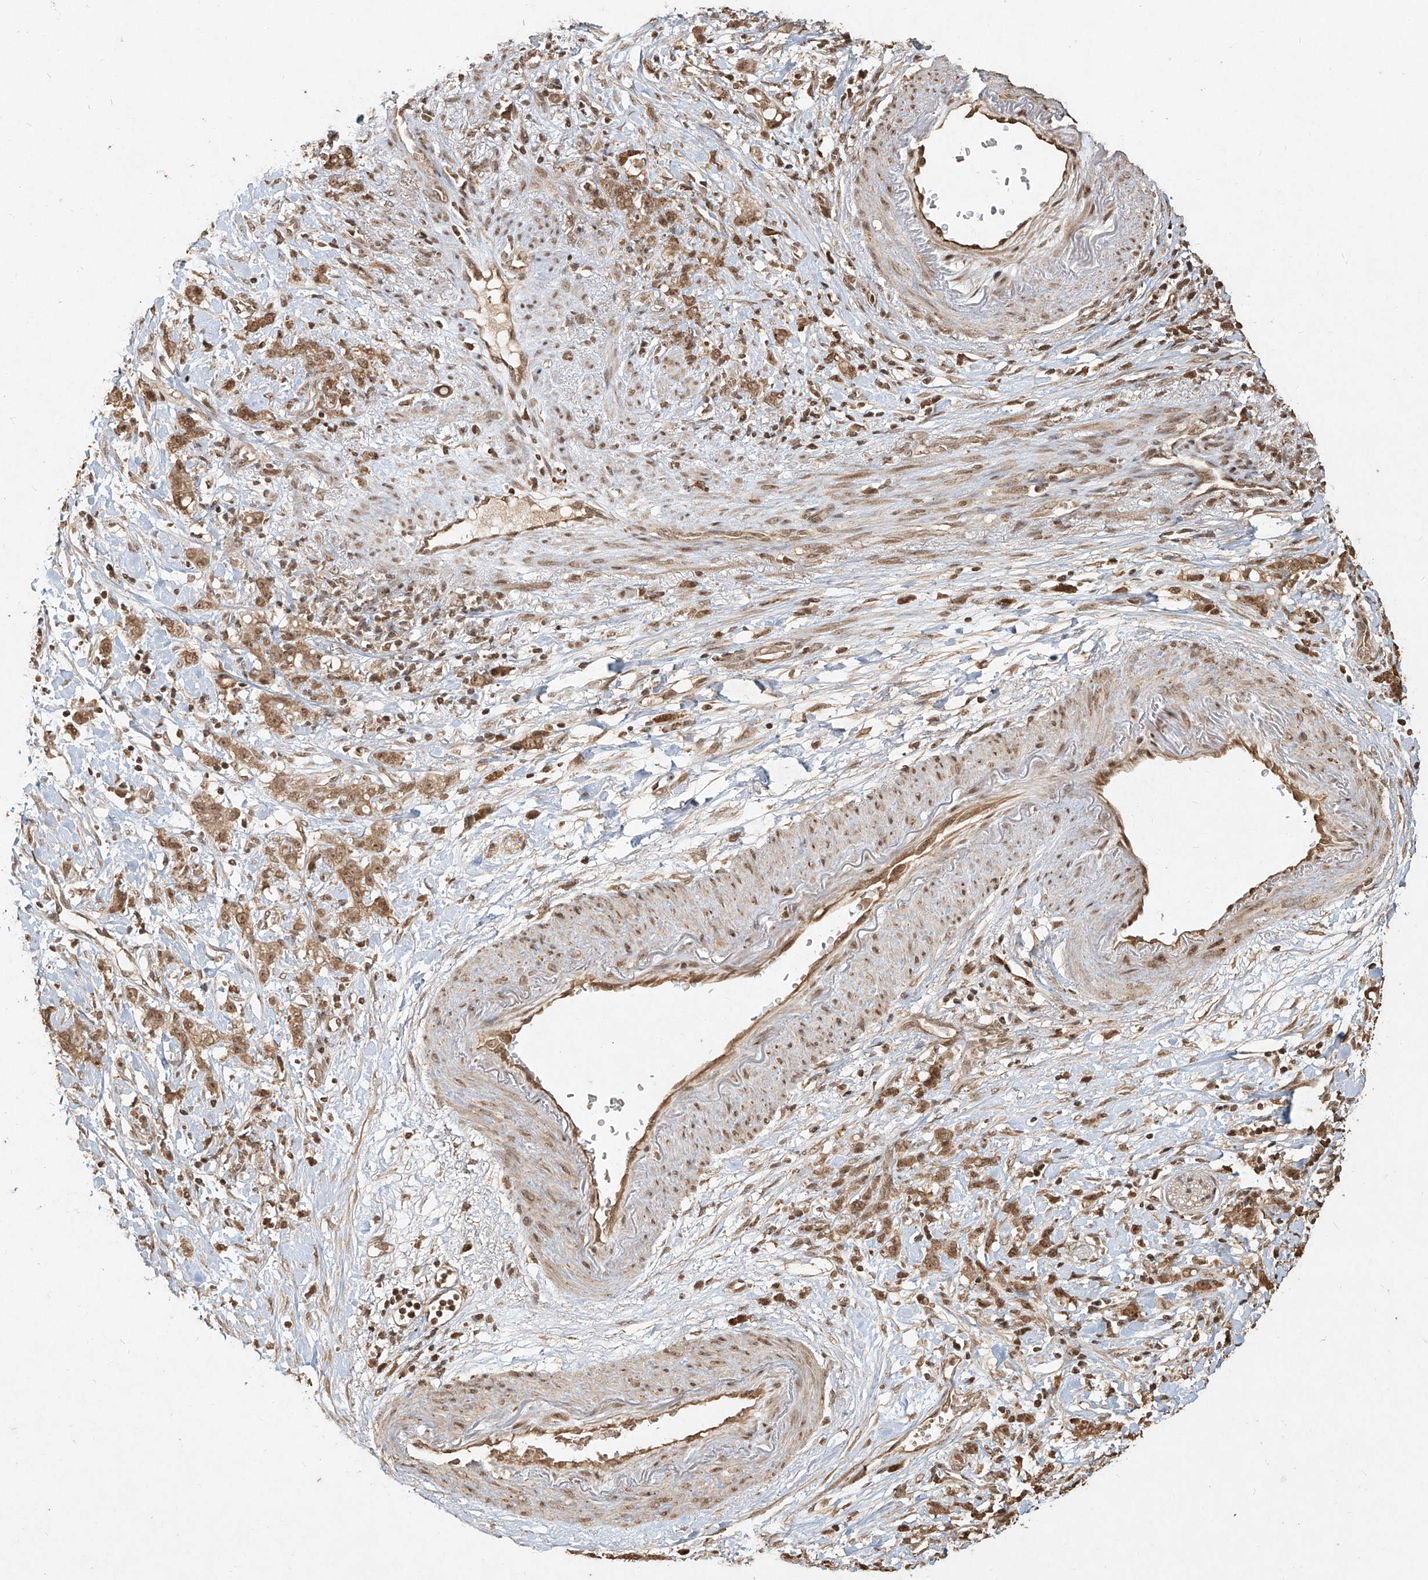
{"staining": {"intensity": "moderate", "quantity": ">75%", "location": "cytoplasmic/membranous,nuclear"}, "tissue": "stomach cancer", "cell_type": "Tumor cells", "image_type": "cancer", "snomed": [{"axis": "morphology", "description": "Adenocarcinoma, NOS"}, {"axis": "topography", "description": "Stomach, lower"}], "caption": "Stomach cancer (adenocarcinoma) tissue exhibits moderate cytoplasmic/membranous and nuclear expression in about >75% of tumor cells, visualized by immunohistochemistry.", "gene": "UBE2K", "patient": {"sex": "male", "age": 88}}